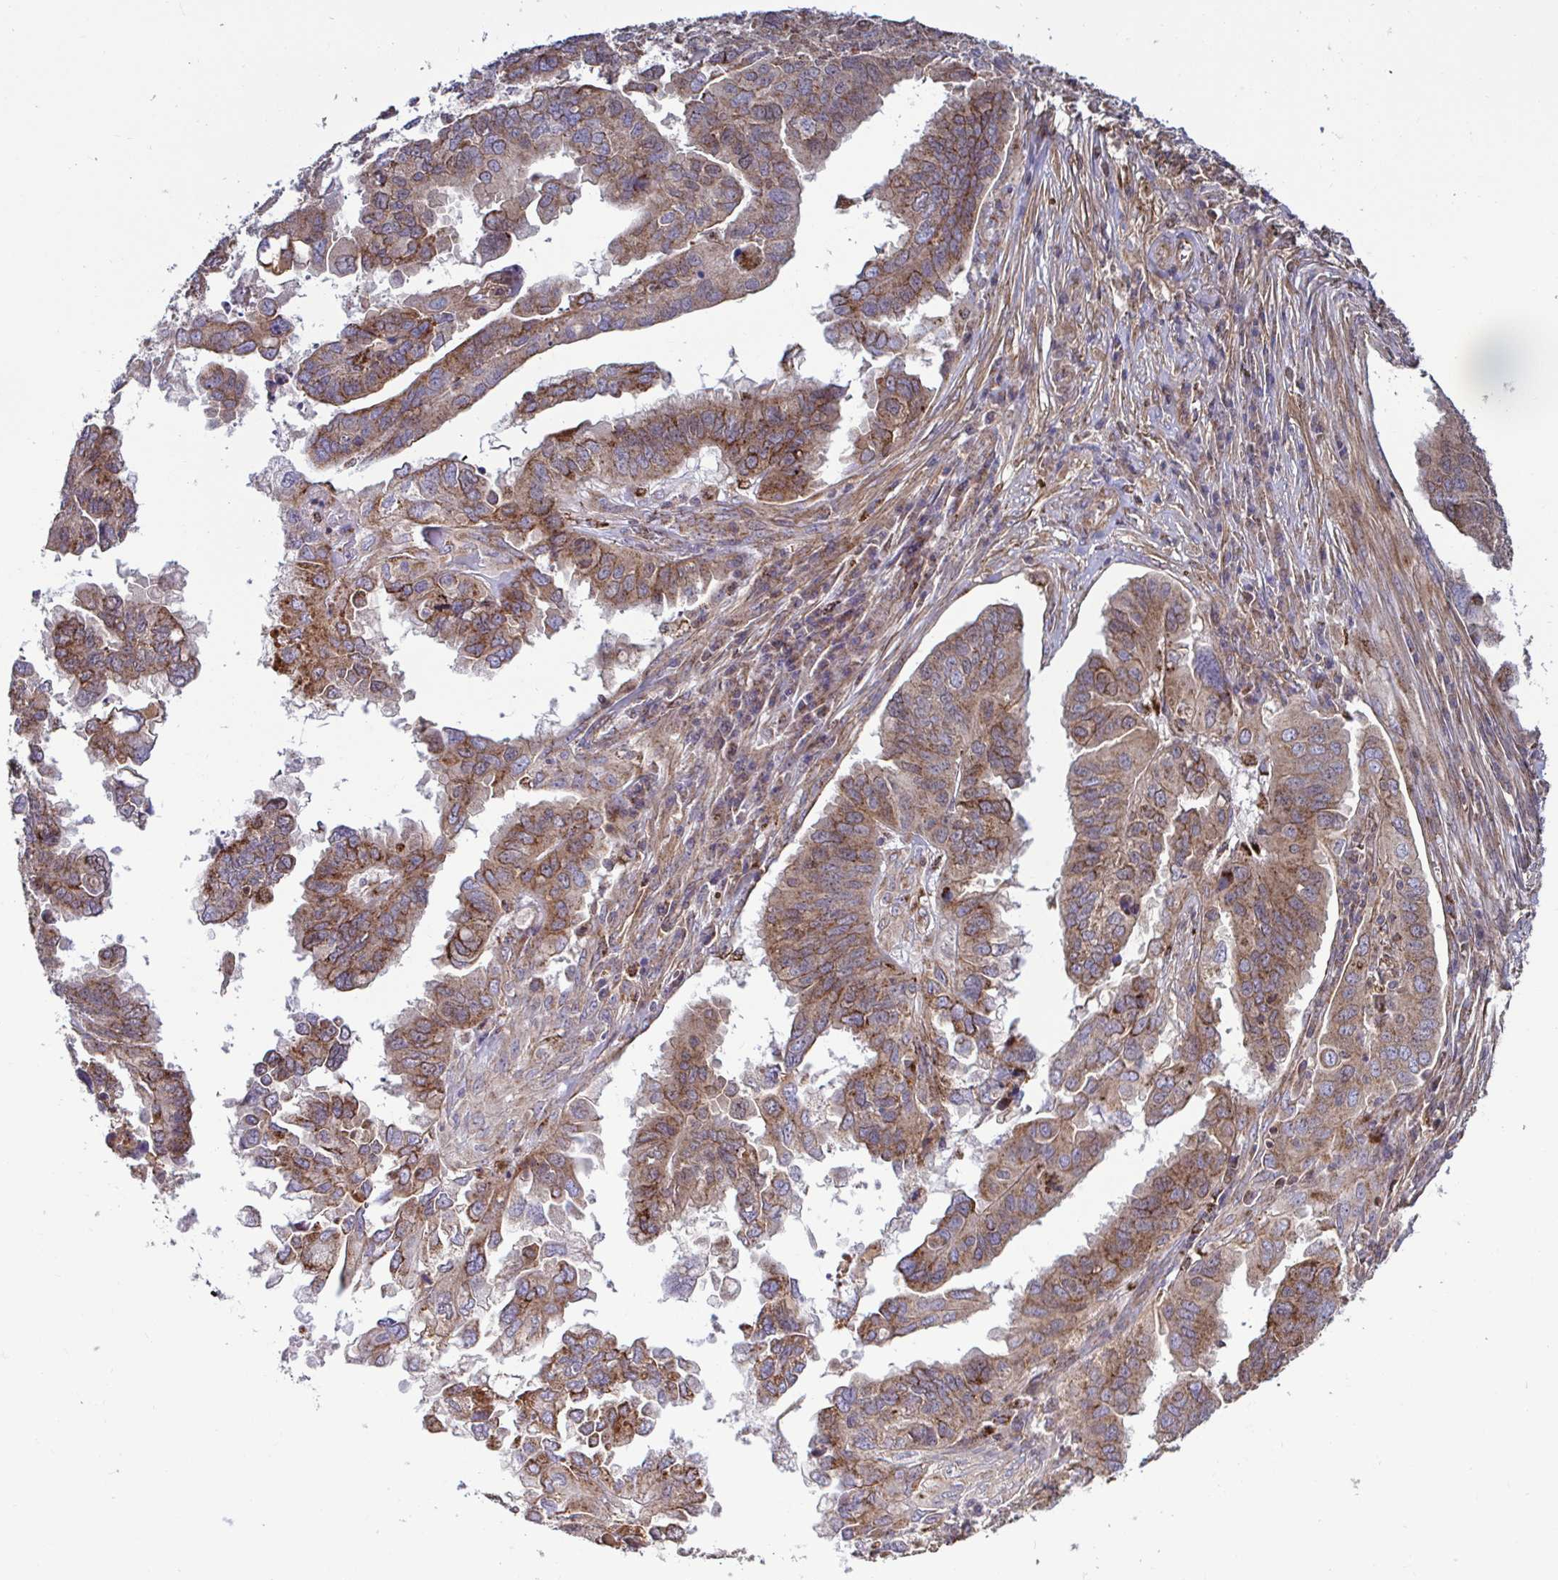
{"staining": {"intensity": "moderate", "quantity": ">75%", "location": "cytoplasmic/membranous"}, "tissue": "ovarian cancer", "cell_type": "Tumor cells", "image_type": "cancer", "snomed": [{"axis": "morphology", "description": "Cystadenocarcinoma, serous, NOS"}, {"axis": "topography", "description": "Ovary"}], "caption": "Ovarian serous cystadenocarcinoma stained with DAB immunohistochemistry (IHC) shows medium levels of moderate cytoplasmic/membranous positivity in about >75% of tumor cells.", "gene": "SPRY1", "patient": {"sex": "female", "age": 79}}